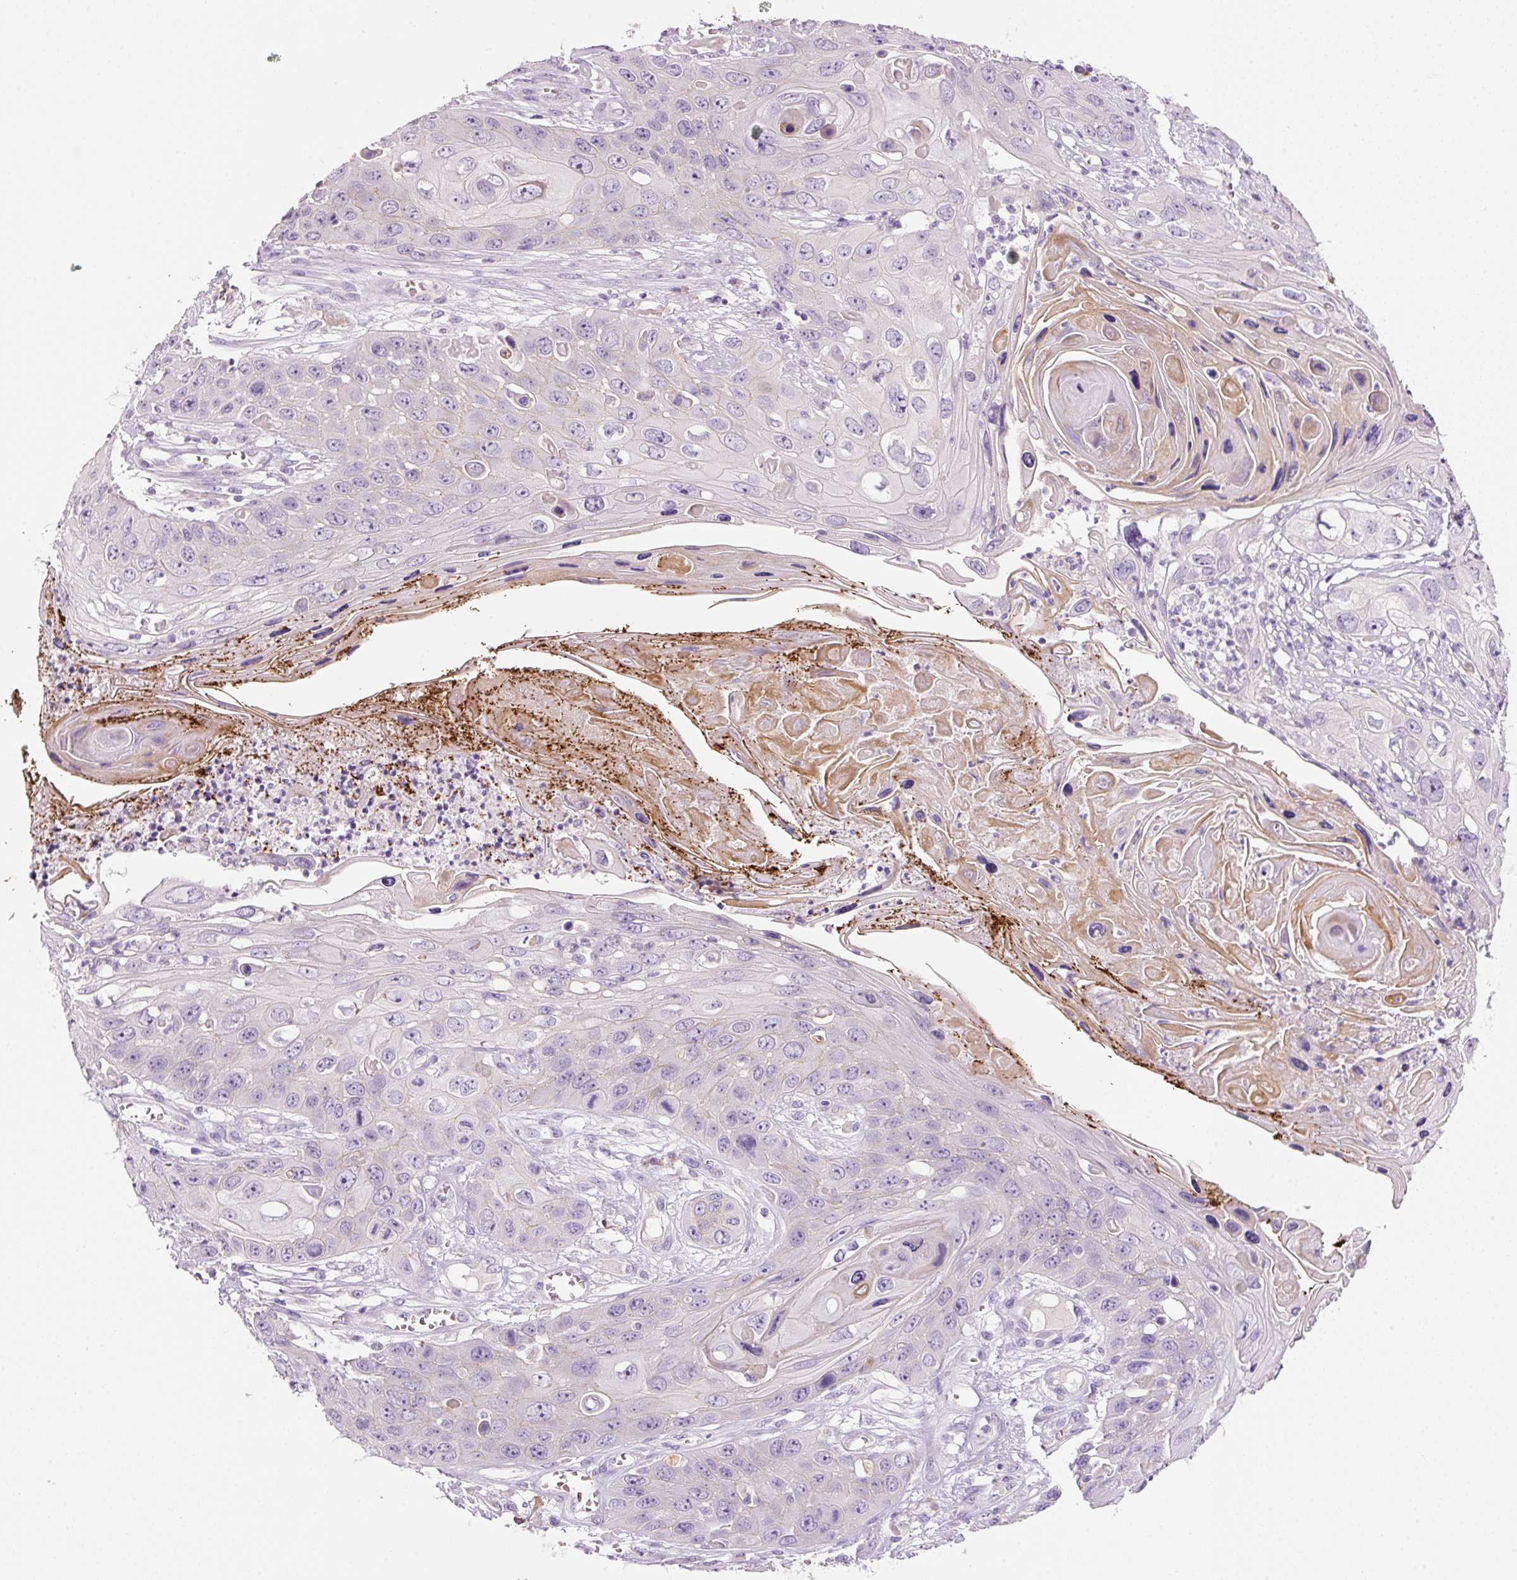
{"staining": {"intensity": "moderate", "quantity": "<25%", "location": "cytoplasmic/membranous"}, "tissue": "skin cancer", "cell_type": "Tumor cells", "image_type": "cancer", "snomed": [{"axis": "morphology", "description": "Squamous cell carcinoma, NOS"}, {"axis": "topography", "description": "Skin"}], "caption": "The image exhibits a brown stain indicating the presence of a protein in the cytoplasmic/membranous of tumor cells in skin cancer (squamous cell carcinoma).", "gene": "TENT5C", "patient": {"sex": "male", "age": 55}}